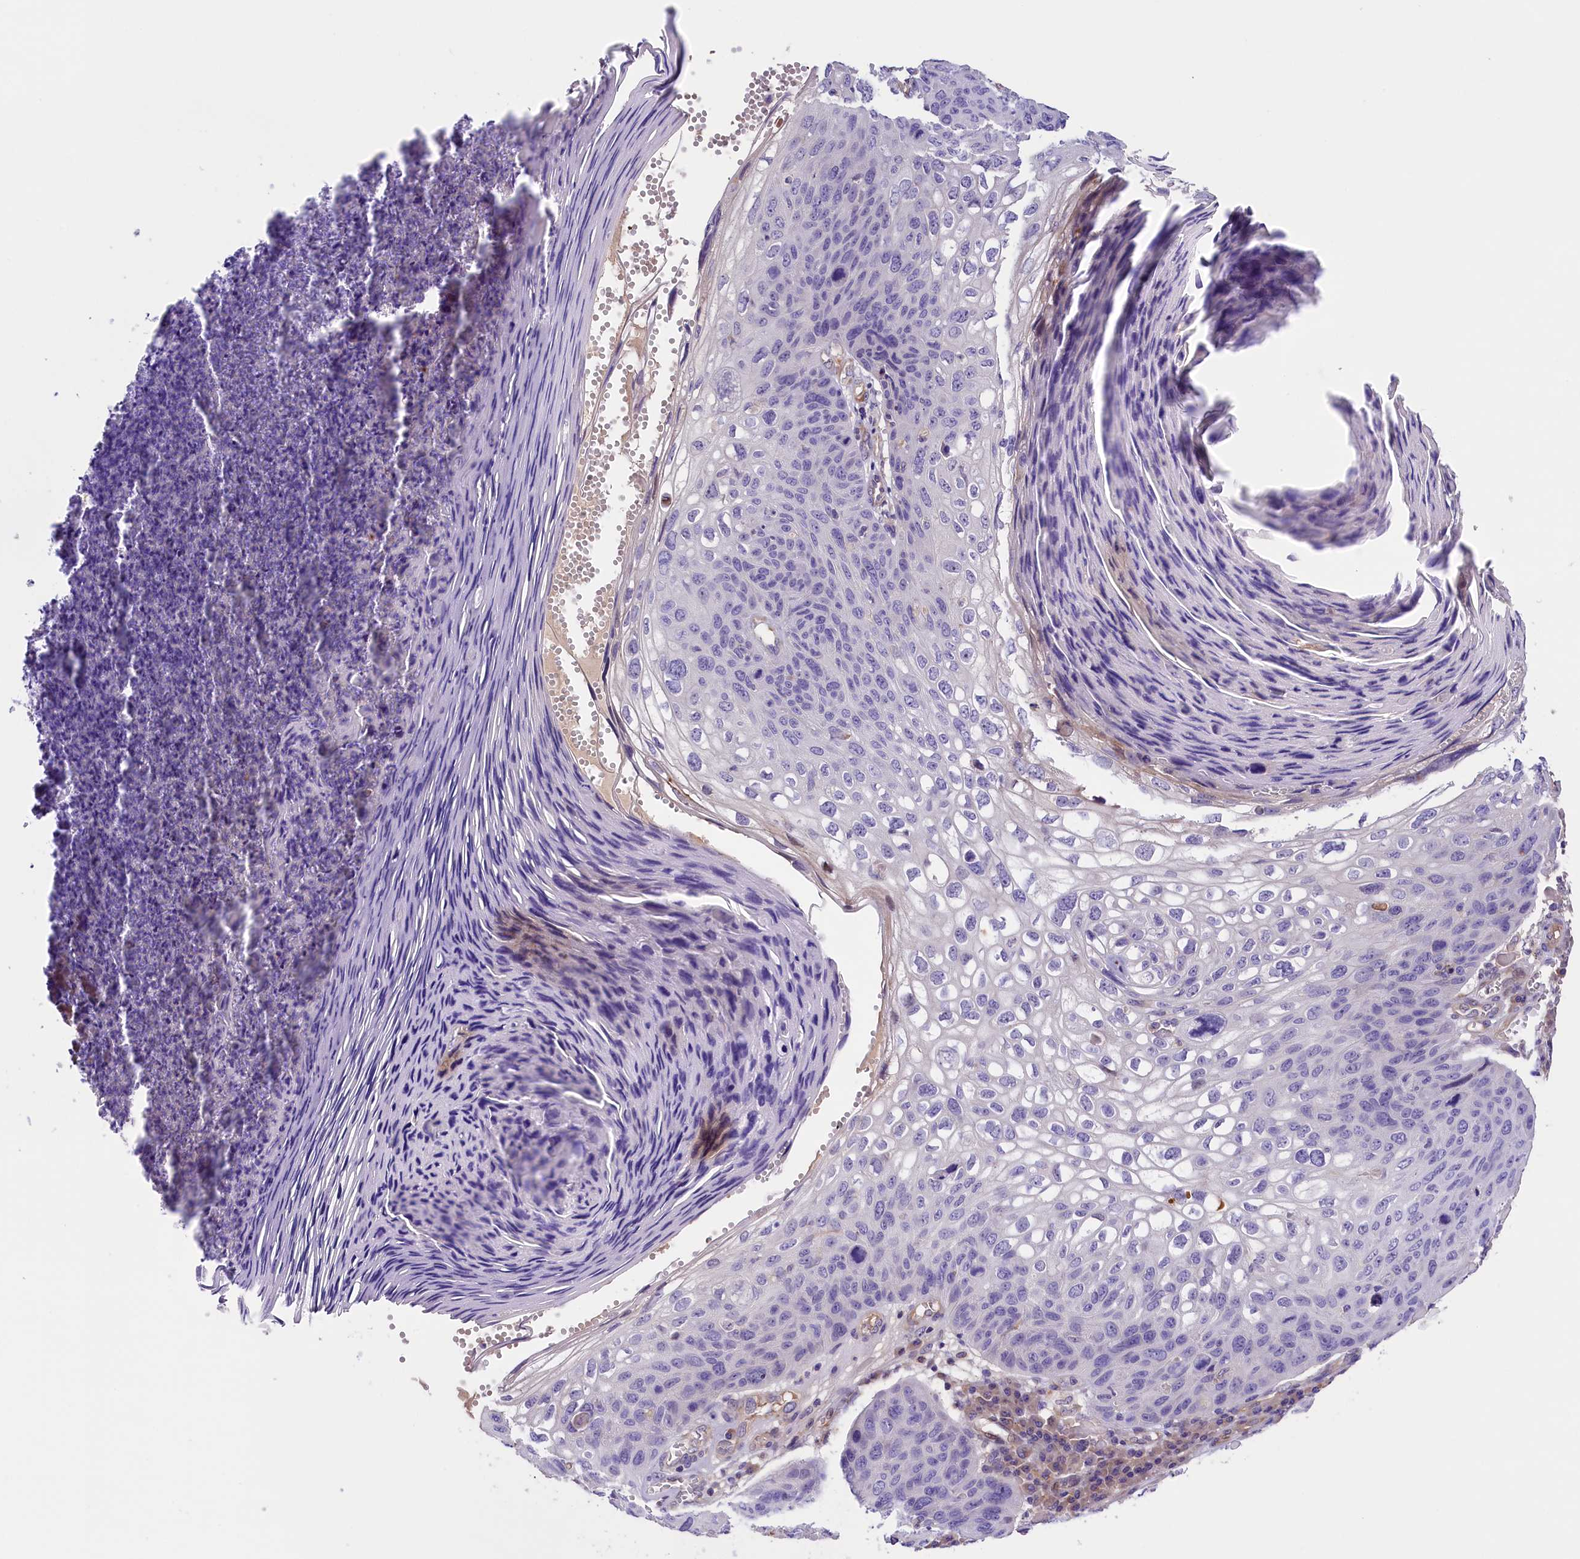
{"staining": {"intensity": "negative", "quantity": "none", "location": "none"}, "tissue": "skin cancer", "cell_type": "Tumor cells", "image_type": "cancer", "snomed": [{"axis": "morphology", "description": "Squamous cell carcinoma, NOS"}, {"axis": "topography", "description": "Skin"}], "caption": "Skin cancer was stained to show a protein in brown. There is no significant positivity in tumor cells.", "gene": "CCDC32", "patient": {"sex": "female", "age": 90}}